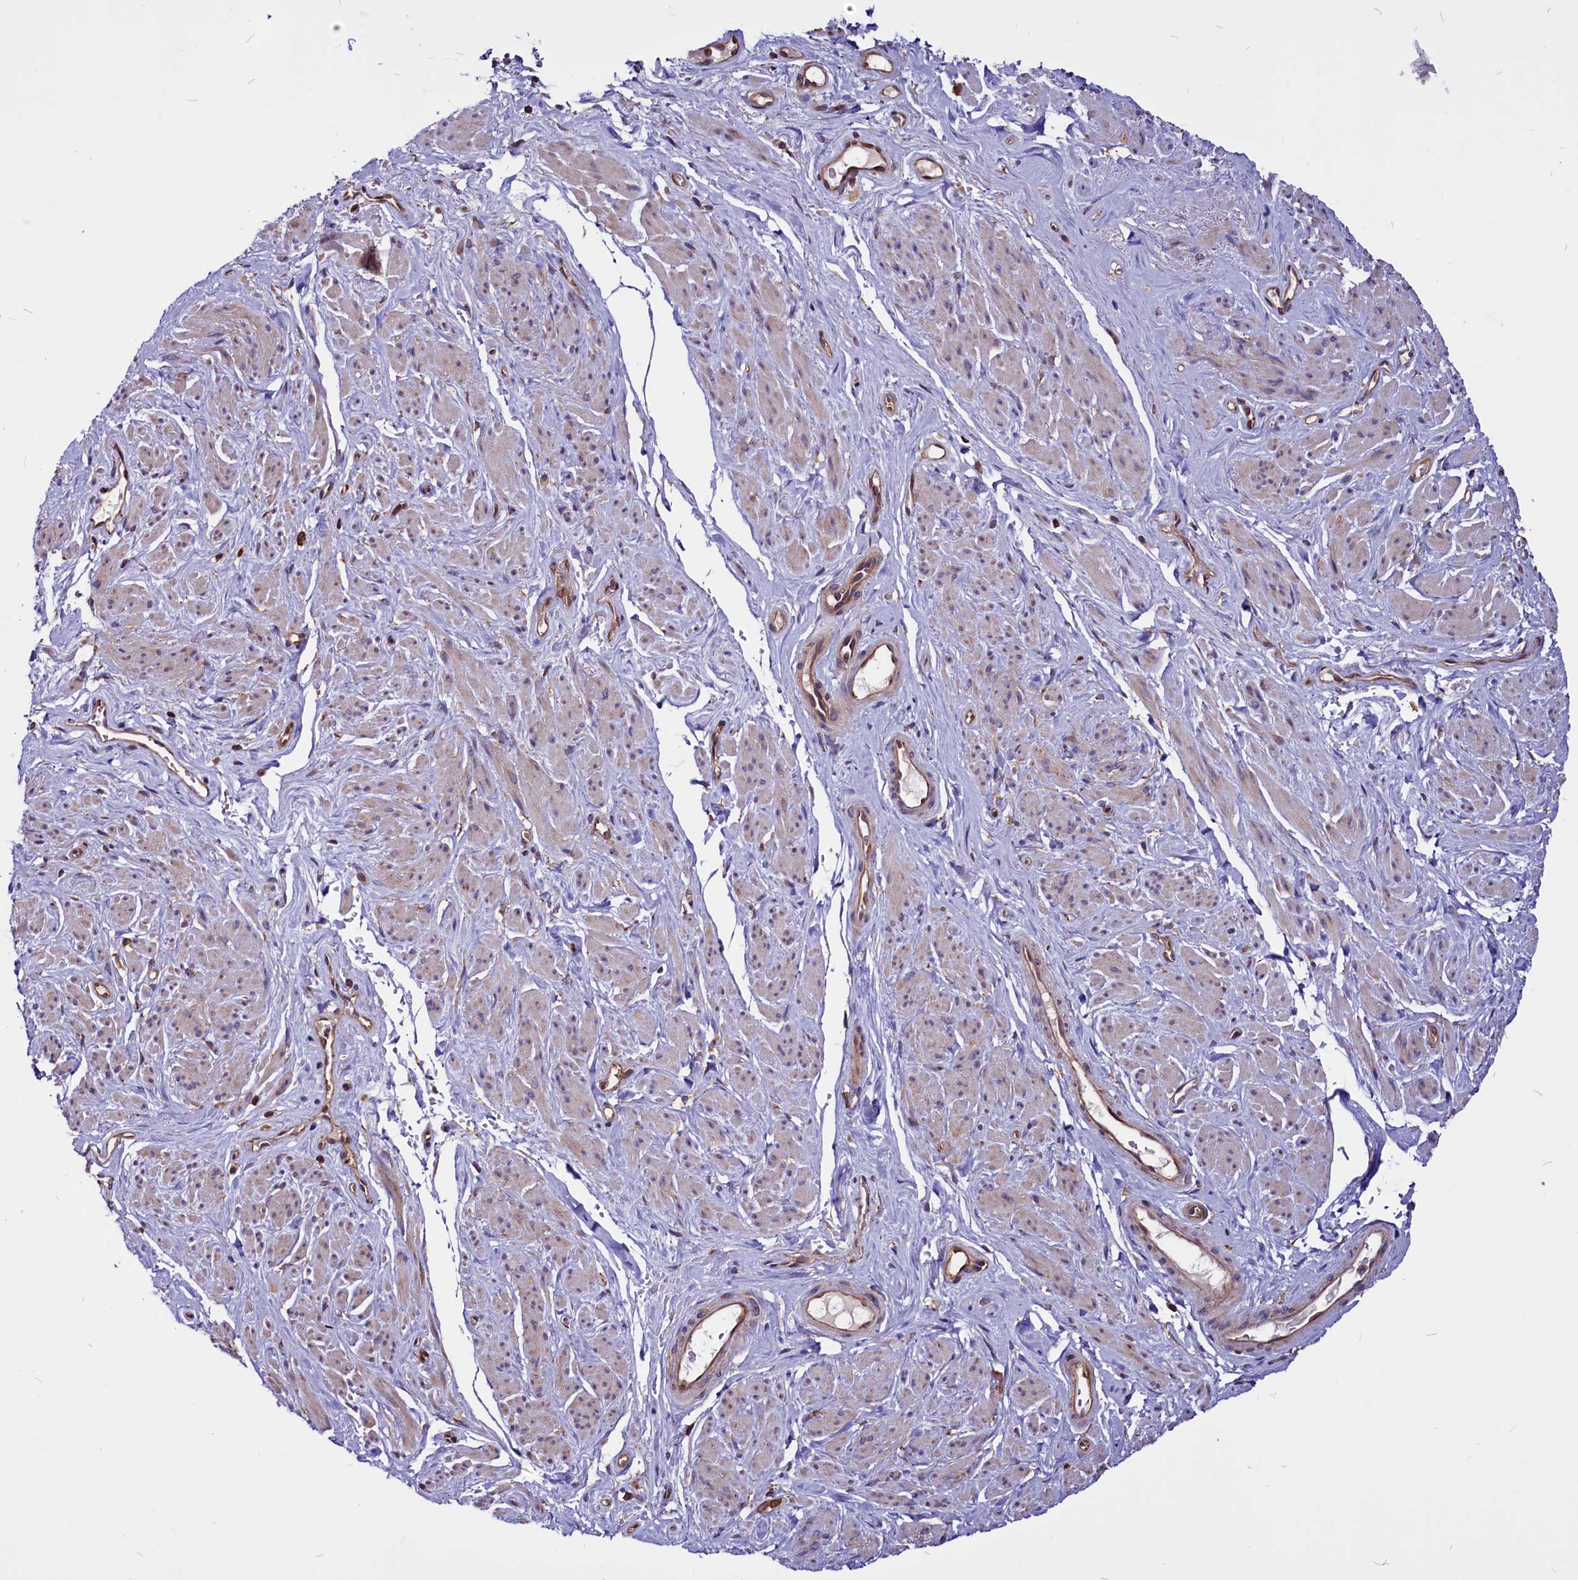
{"staining": {"intensity": "weak", "quantity": "25%-75%", "location": "cytoplasmic/membranous"}, "tissue": "smooth muscle", "cell_type": "Smooth muscle cells", "image_type": "normal", "snomed": [{"axis": "morphology", "description": "Normal tissue, NOS"}, {"axis": "topography", "description": "Smooth muscle"}, {"axis": "topography", "description": "Peripheral nerve tissue"}], "caption": "Human smooth muscle stained with a brown dye shows weak cytoplasmic/membranous positive positivity in about 25%-75% of smooth muscle cells.", "gene": "EIF3G", "patient": {"sex": "male", "age": 69}}